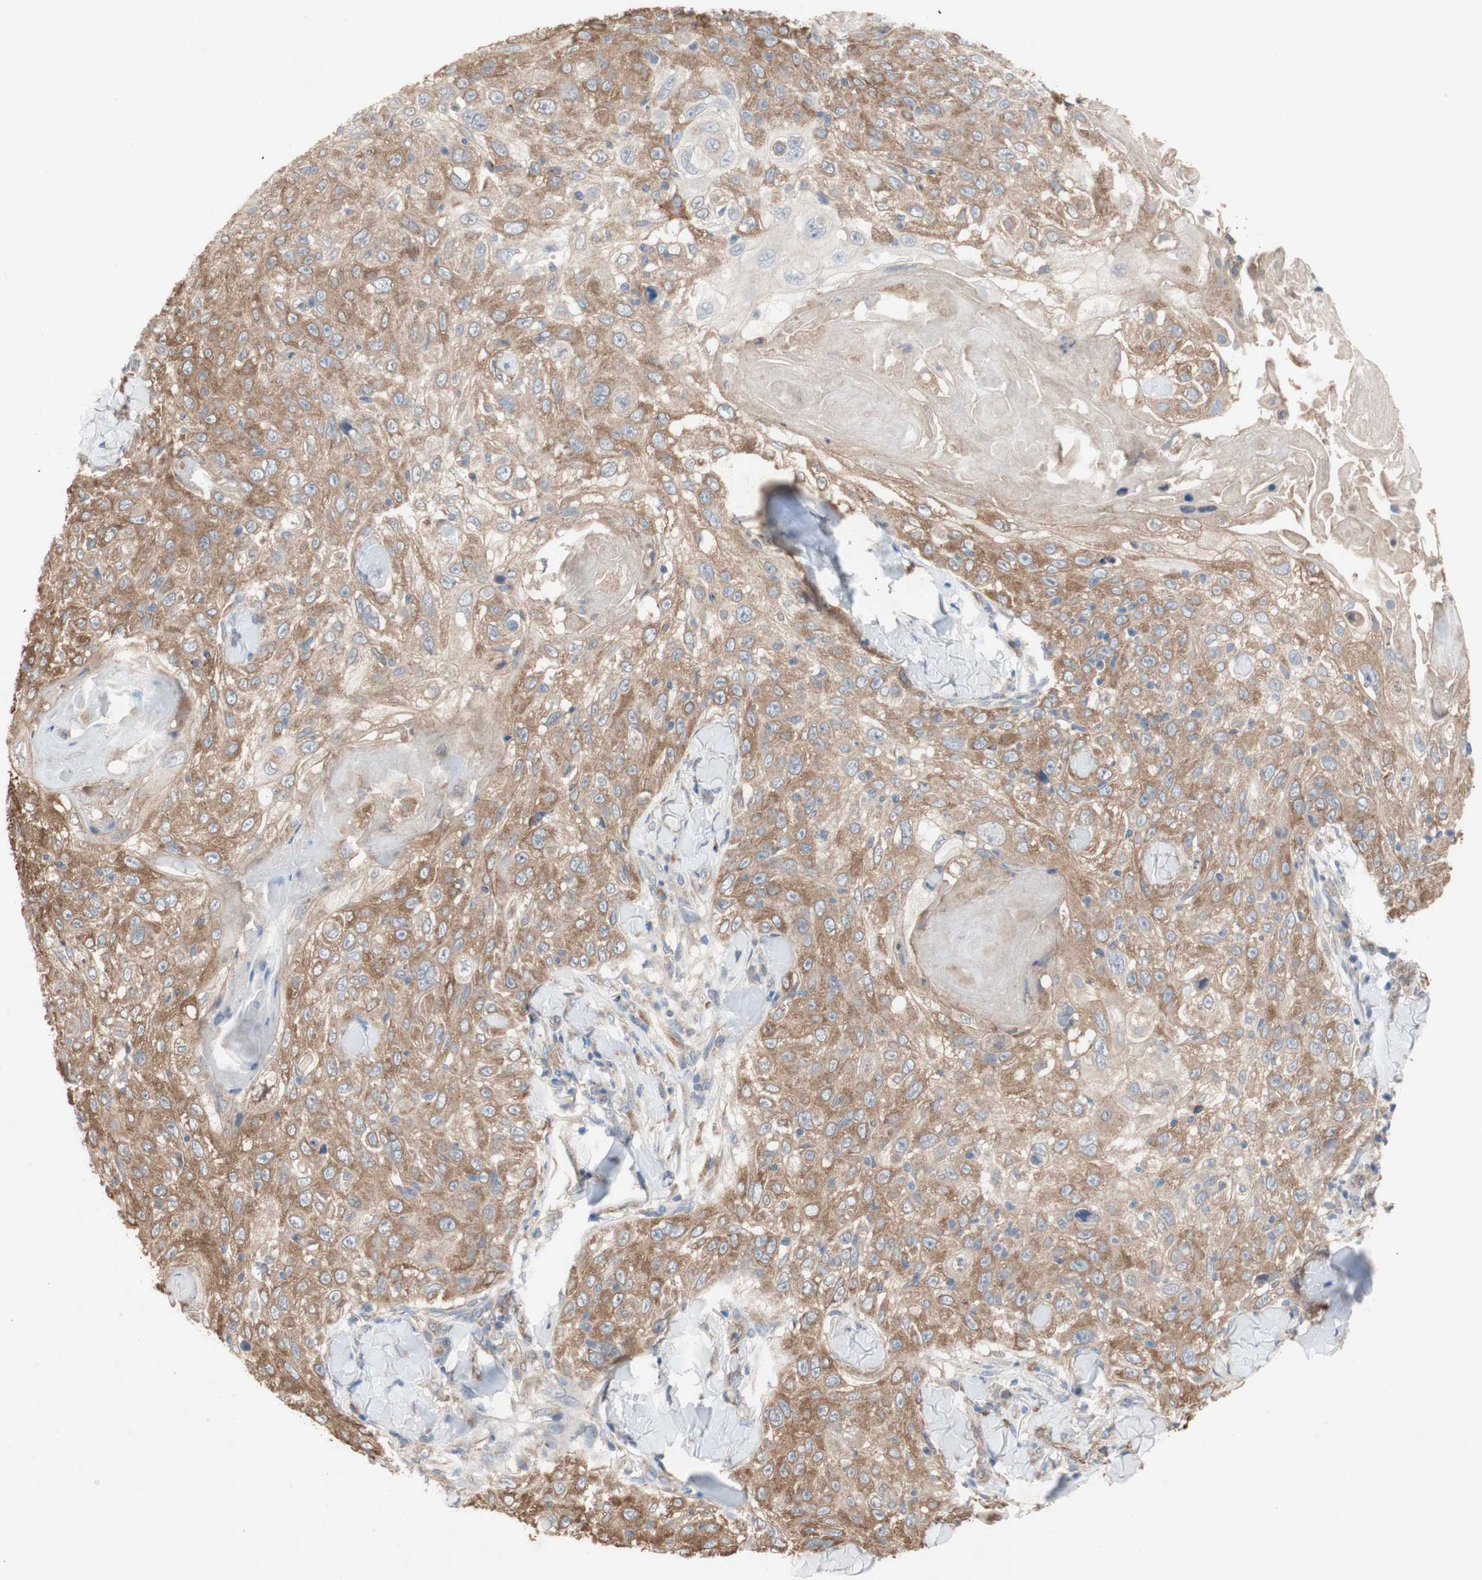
{"staining": {"intensity": "moderate", "quantity": ">75%", "location": "cytoplasmic/membranous"}, "tissue": "skin cancer", "cell_type": "Tumor cells", "image_type": "cancer", "snomed": [{"axis": "morphology", "description": "Squamous cell carcinoma, NOS"}, {"axis": "topography", "description": "Skin"}], "caption": "Human squamous cell carcinoma (skin) stained with a brown dye reveals moderate cytoplasmic/membranous positive positivity in approximately >75% of tumor cells.", "gene": "PDGFB", "patient": {"sex": "male", "age": 86}}